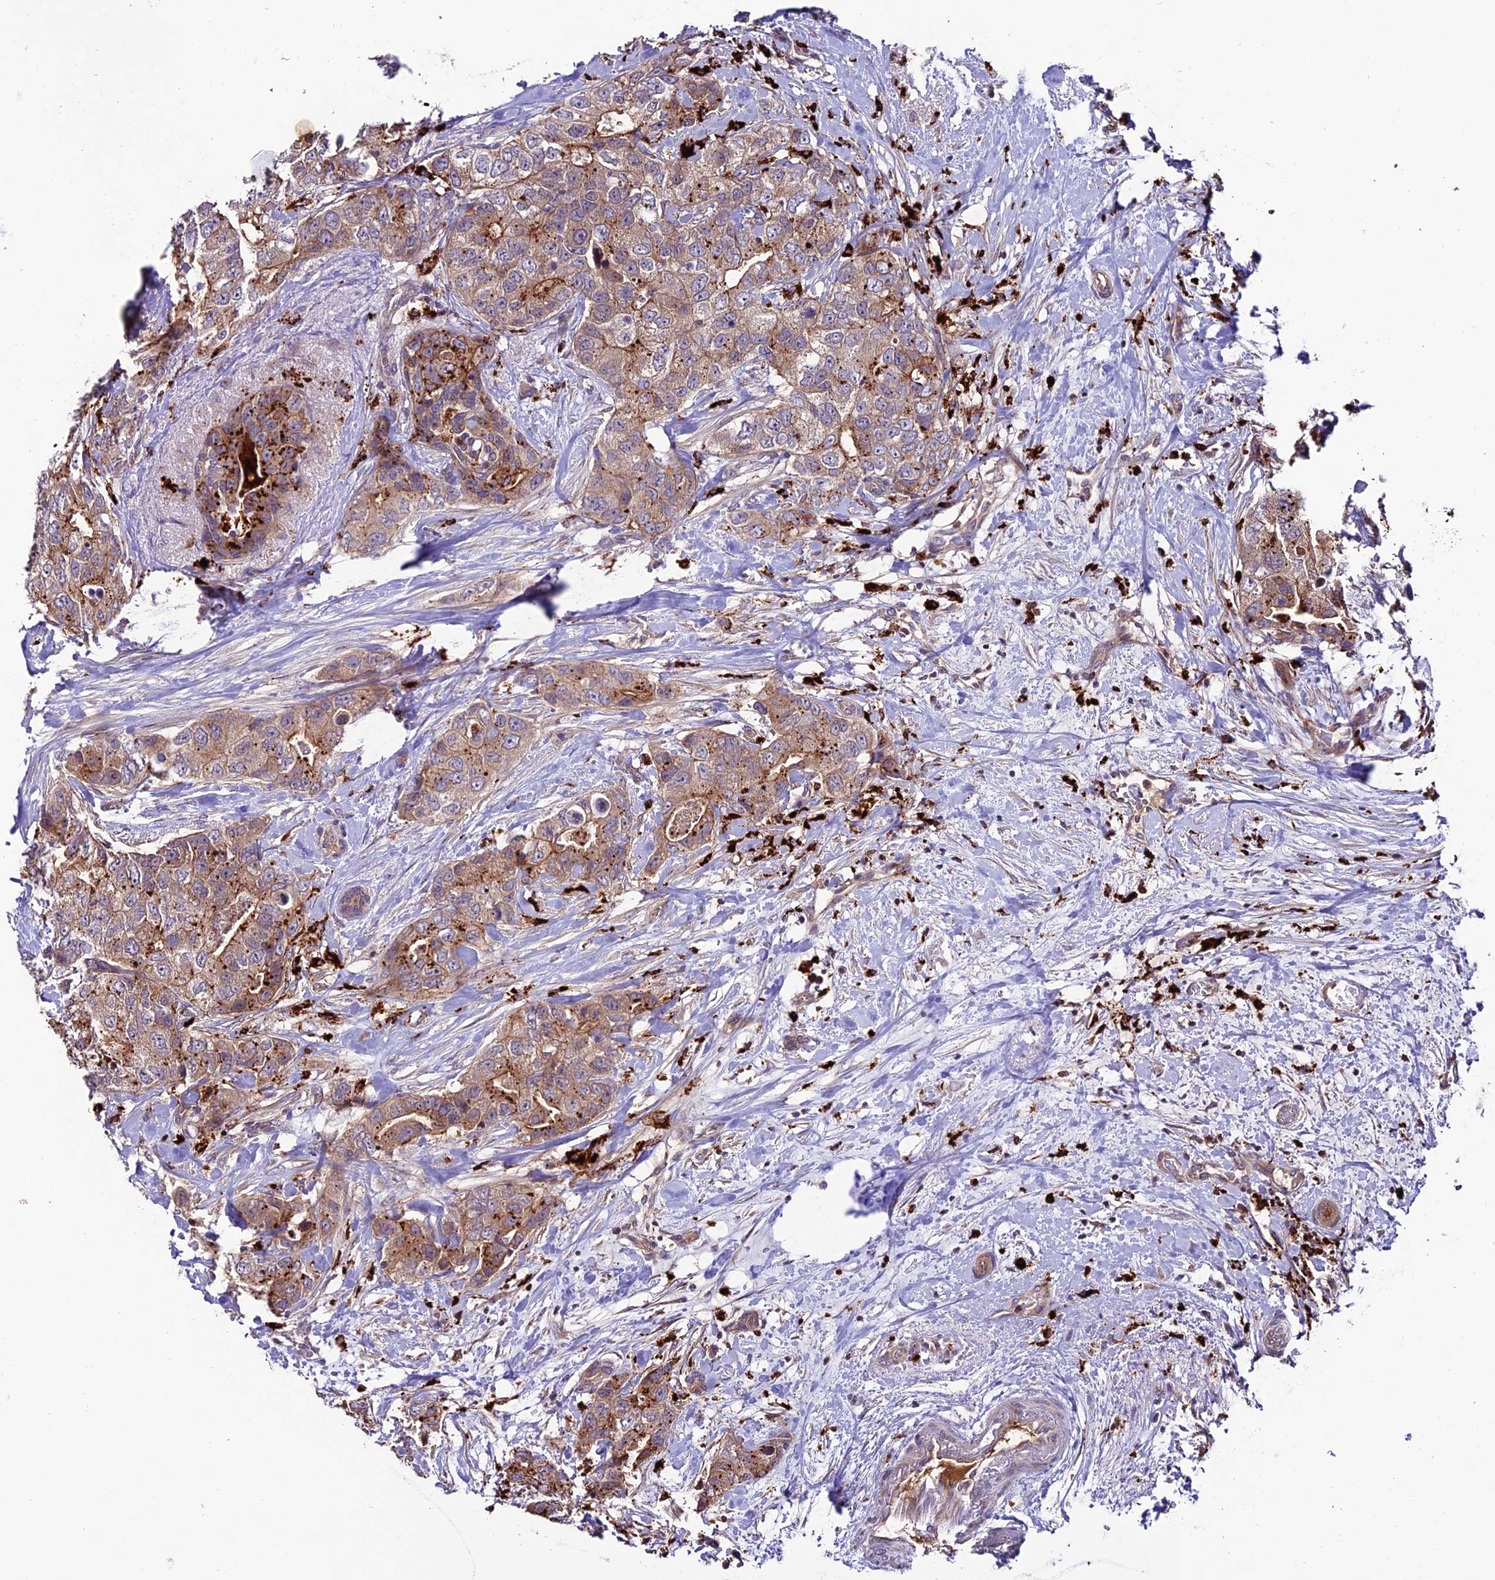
{"staining": {"intensity": "moderate", "quantity": "25%-75%", "location": "cytoplasmic/membranous"}, "tissue": "breast cancer", "cell_type": "Tumor cells", "image_type": "cancer", "snomed": [{"axis": "morphology", "description": "Duct carcinoma"}, {"axis": "topography", "description": "Breast"}], "caption": "The image exhibits a brown stain indicating the presence of a protein in the cytoplasmic/membranous of tumor cells in intraductal carcinoma (breast).", "gene": "ARHGEF18", "patient": {"sex": "female", "age": 62}}